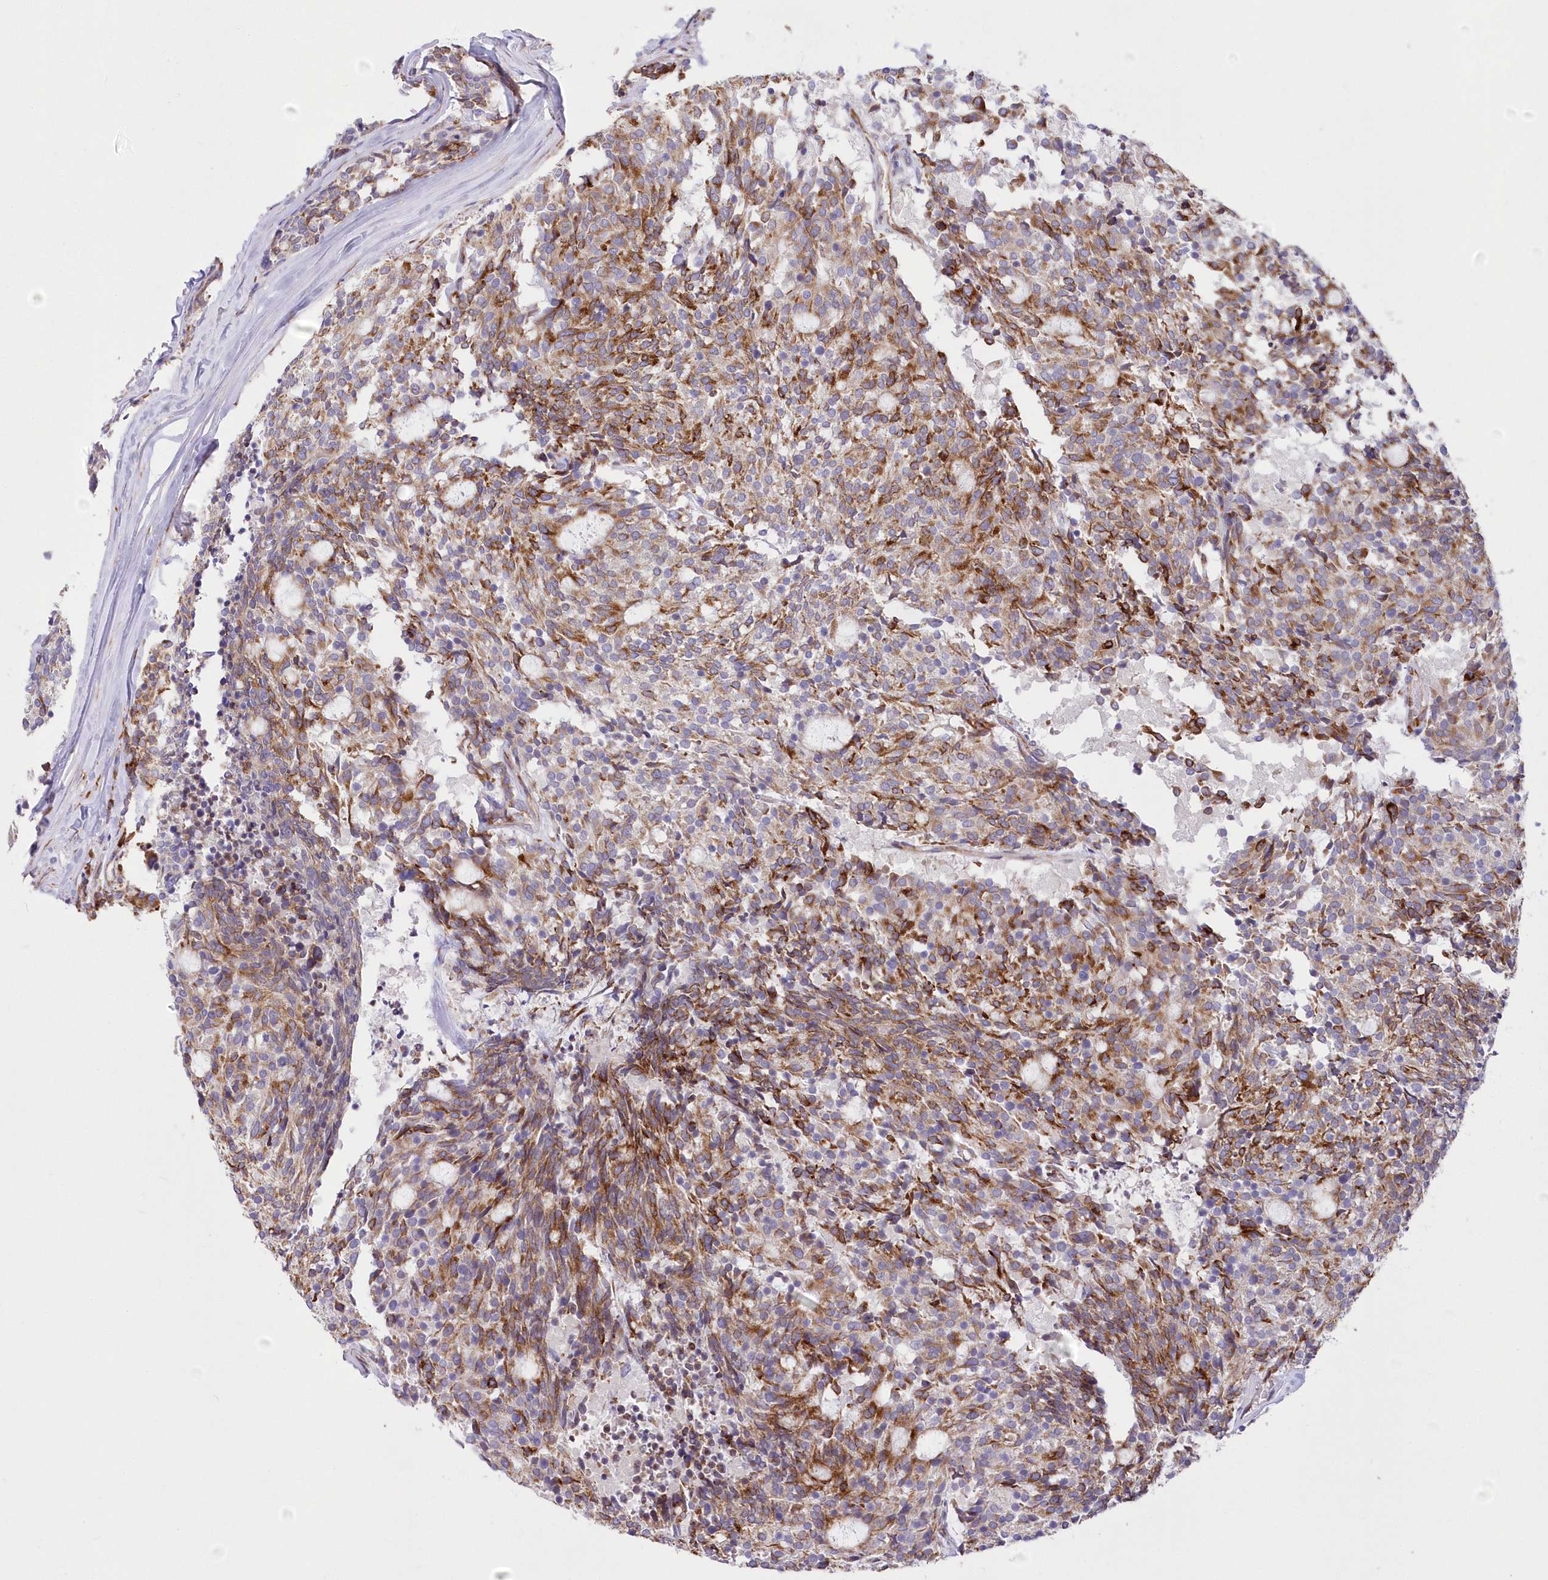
{"staining": {"intensity": "moderate", "quantity": "25%-75%", "location": "cytoplasmic/membranous"}, "tissue": "carcinoid", "cell_type": "Tumor cells", "image_type": "cancer", "snomed": [{"axis": "morphology", "description": "Carcinoid, malignant, NOS"}, {"axis": "topography", "description": "Pancreas"}], "caption": "Human carcinoid stained with a protein marker exhibits moderate staining in tumor cells.", "gene": "YTHDC2", "patient": {"sex": "female", "age": 54}}